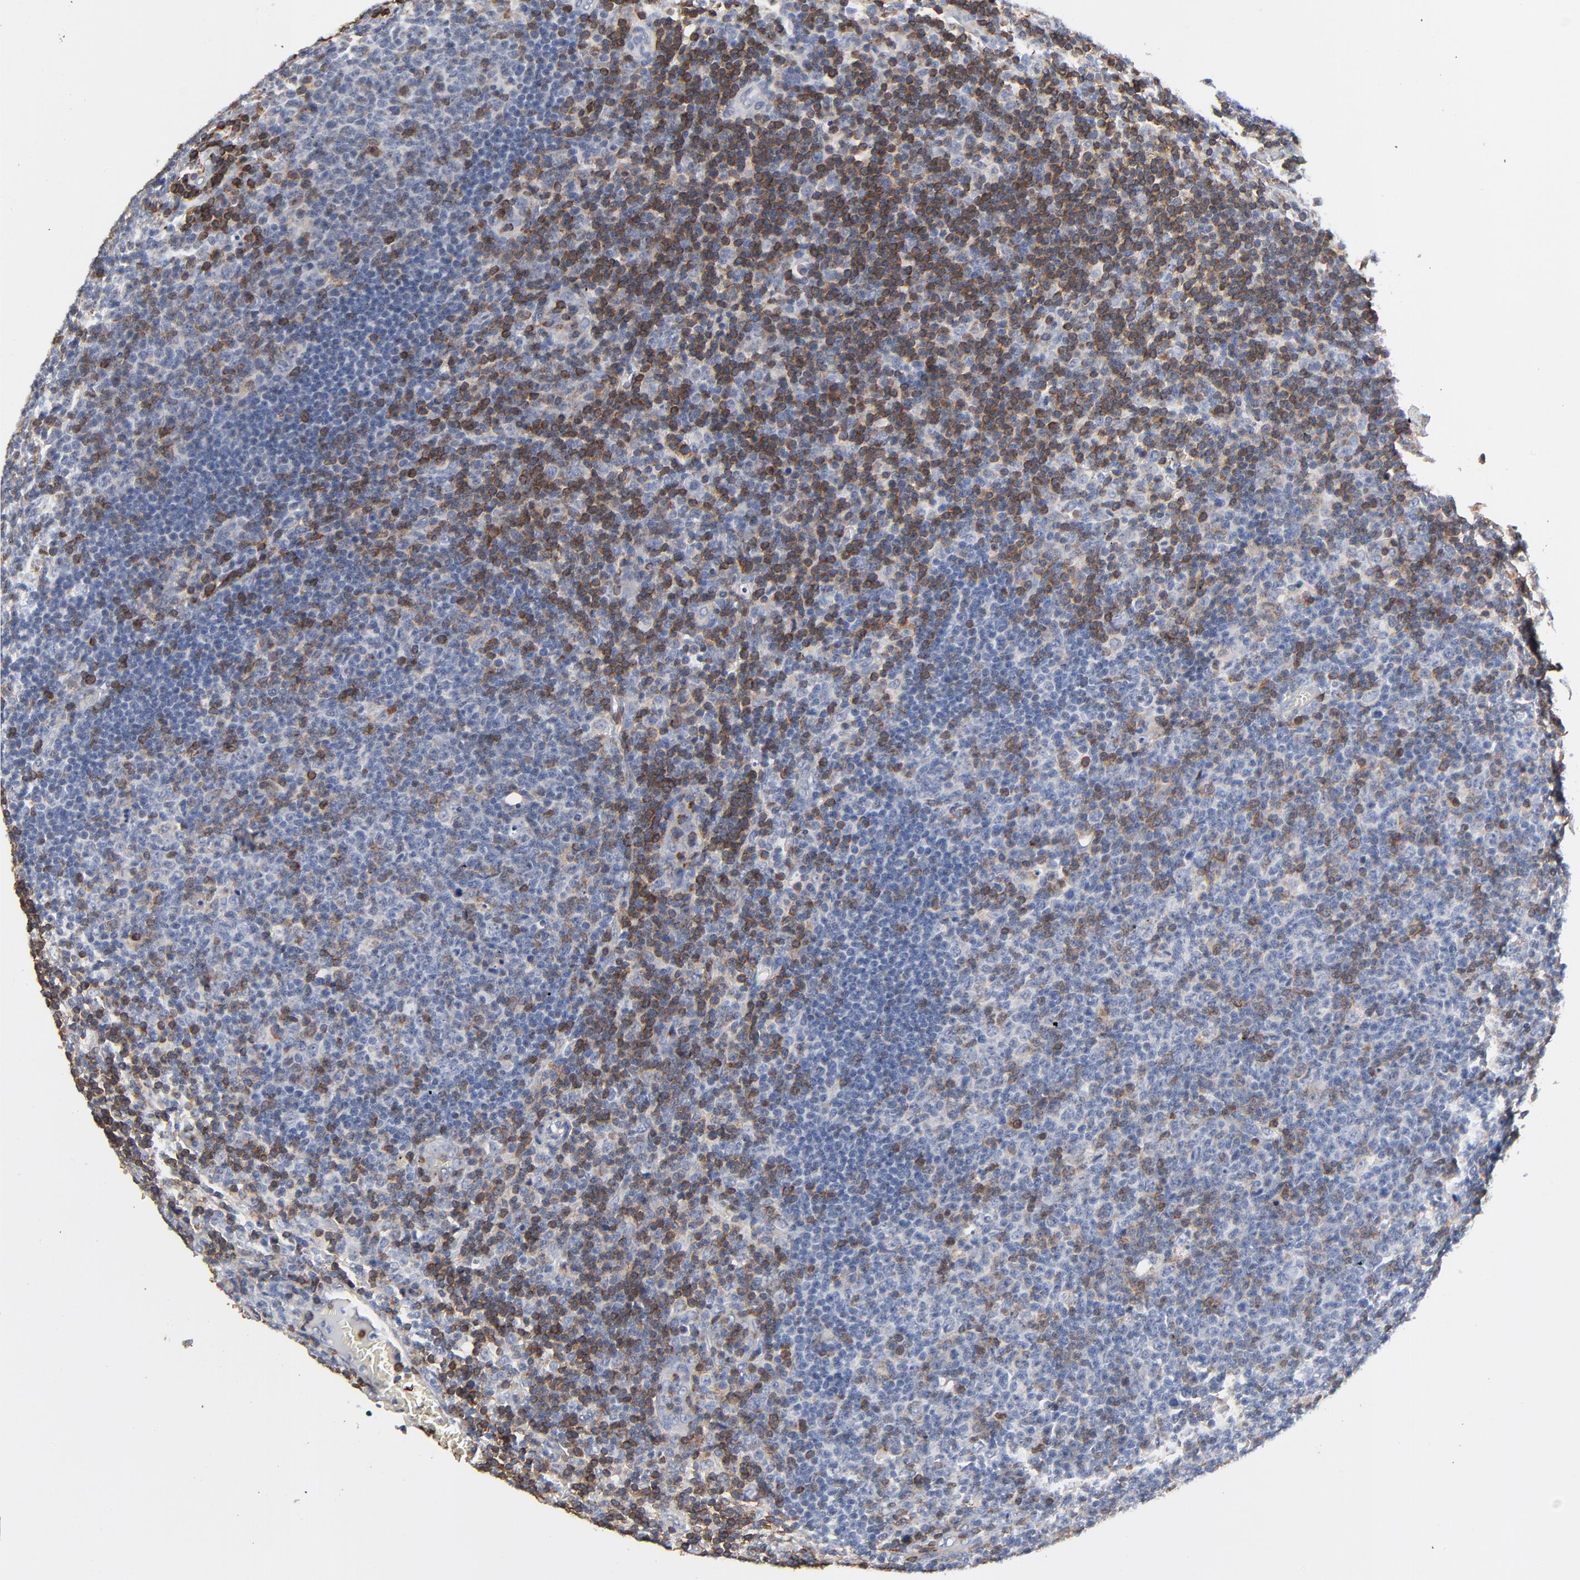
{"staining": {"intensity": "weak", "quantity": "<25%", "location": "cytoplasmic/membranous"}, "tissue": "lymphoma", "cell_type": "Tumor cells", "image_type": "cancer", "snomed": [{"axis": "morphology", "description": "Malignant lymphoma, non-Hodgkin's type, Low grade"}, {"axis": "topography", "description": "Lymph node"}], "caption": "Immunohistochemical staining of malignant lymphoma, non-Hodgkin's type (low-grade) reveals no significant expression in tumor cells. The staining was performed using DAB to visualize the protein expression in brown, while the nuclei were stained in blue with hematoxylin (Magnification: 20x).", "gene": "SKAP1", "patient": {"sex": "male", "age": 74}}